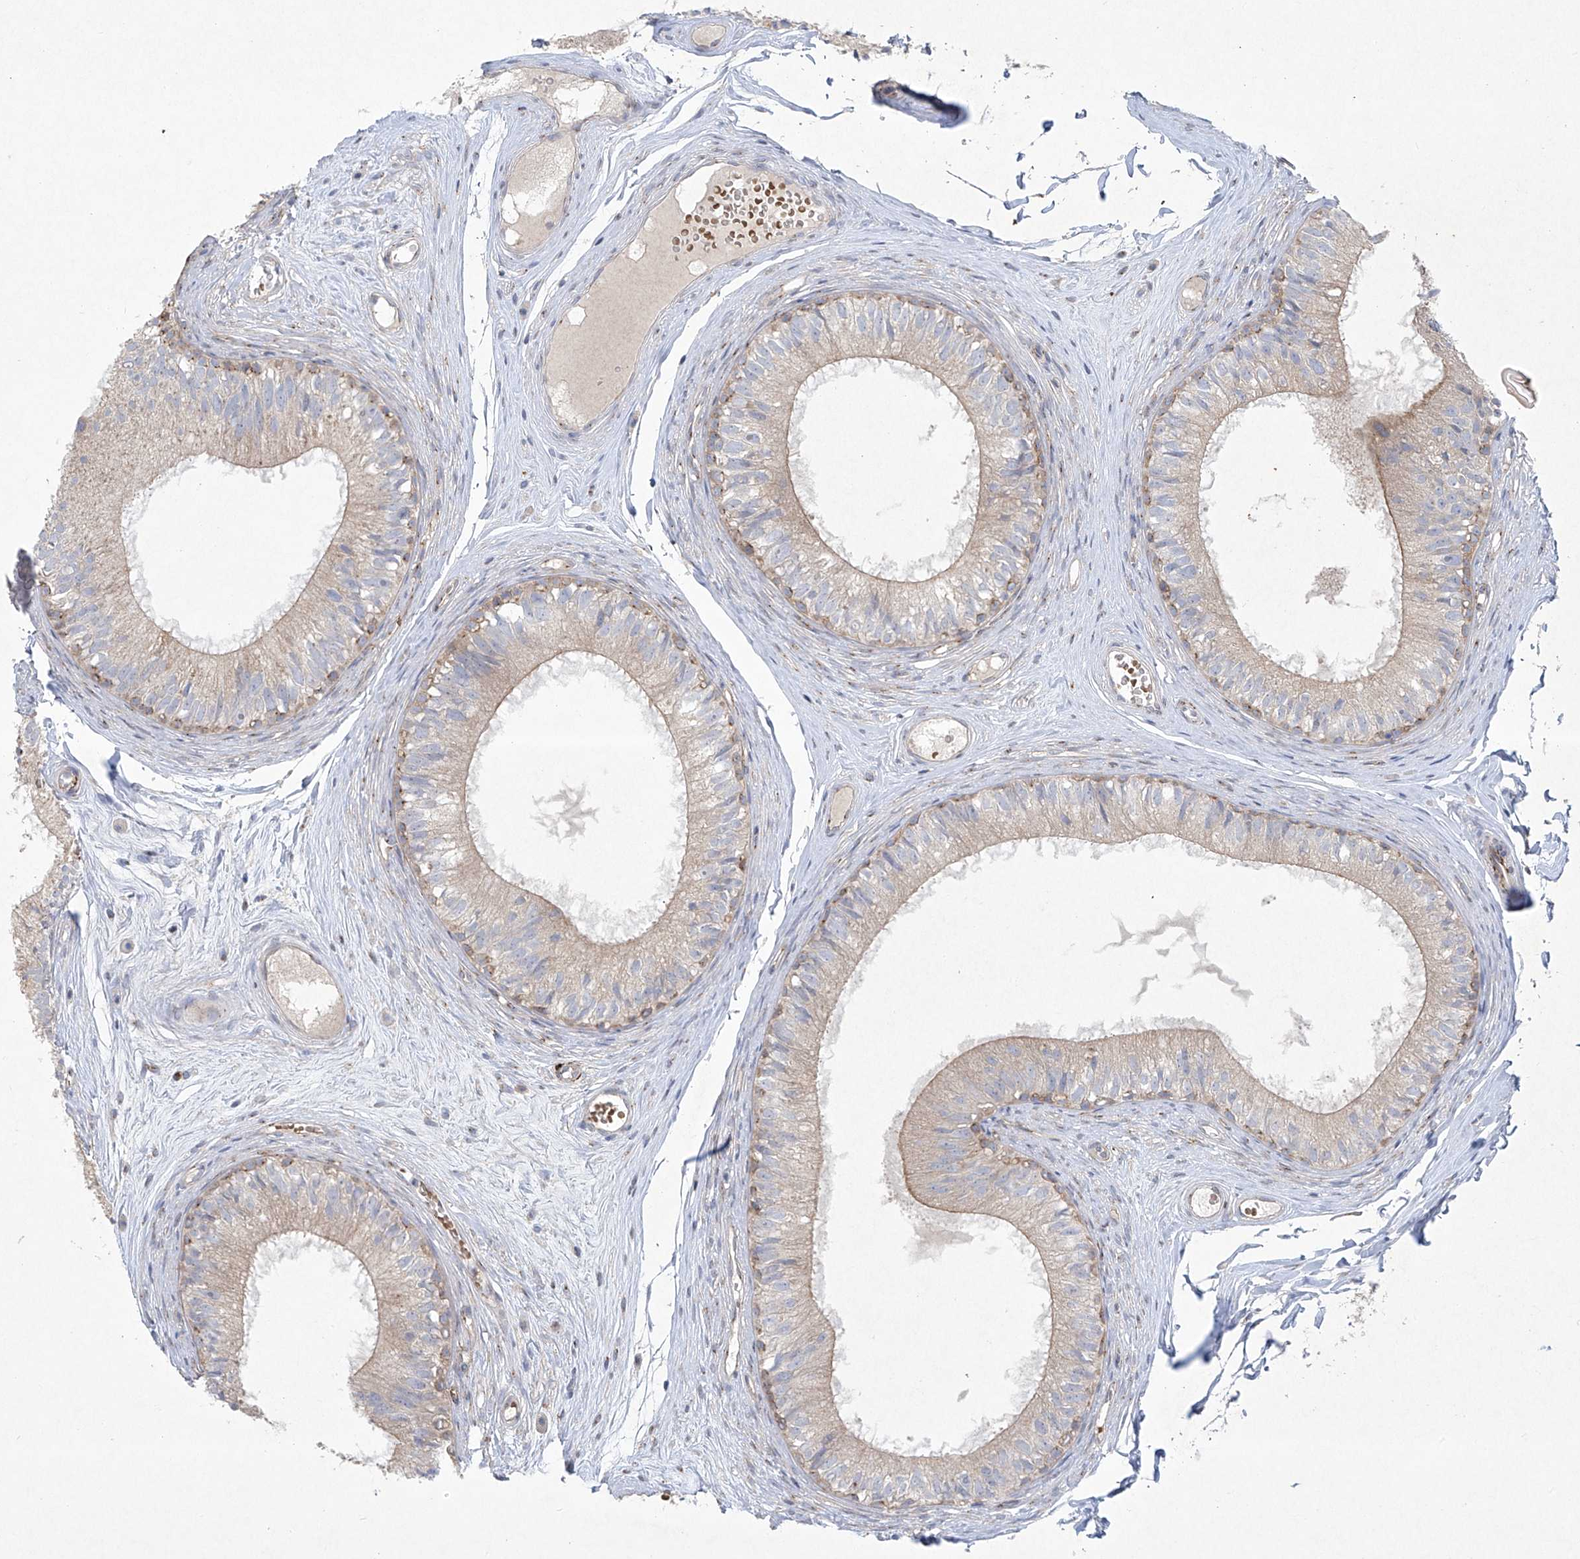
{"staining": {"intensity": "weak", "quantity": "<25%", "location": "cytoplasmic/membranous"}, "tissue": "epididymis", "cell_type": "Glandular cells", "image_type": "normal", "snomed": [{"axis": "morphology", "description": "Normal tissue, NOS"}, {"axis": "morphology", "description": "Seminoma in situ"}, {"axis": "topography", "description": "Testis"}, {"axis": "topography", "description": "Epididymis"}], "caption": "The immunohistochemistry (IHC) micrograph has no significant staining in glandular cells of epididymis. The staining was performed using DAB to visualize the protein expression in brown, while the nuclei were stained in blue with hematoxylin (Magnification: 20x).", "gene": "TJAP1", "patient": {"sex": "male", "age": 28}}